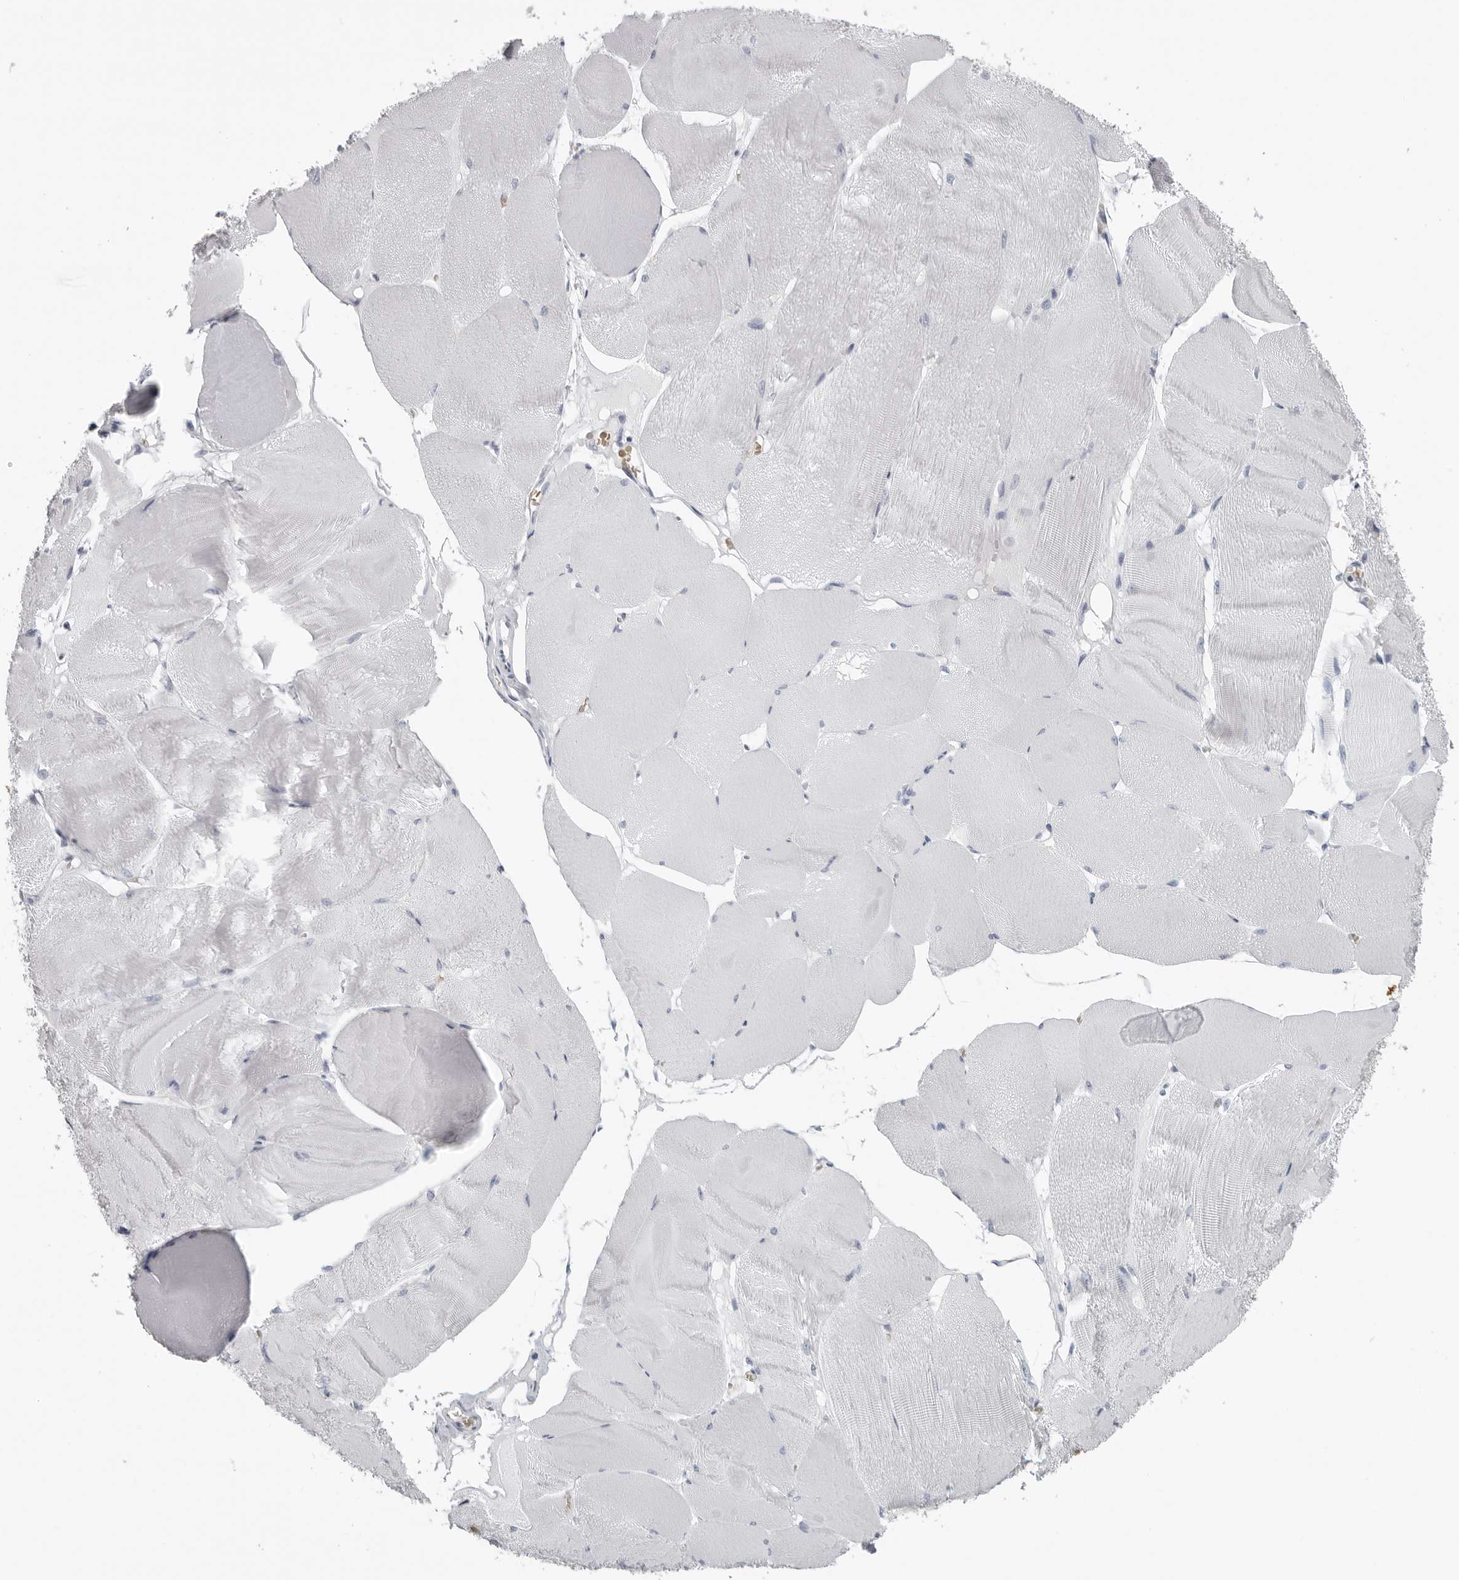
{"staining": {"intensity": "negative", "quantity": "none", "location": "none"}, "tissue": "skeletal muscle", "cell_type": "Myocytes", "image_type": "normal", "snomed": [{"axis": "morphology", "description": "Normal tissue, NOS"}, {"axis": "morphology", "description": "Basal cell carcinoma"}, {"axis": "topography", "description": "Skeletal muscle"}], "caption": "Immunohistochemistry histopathology image of benign skeletal muscle: human skeletal muscle stained with DAB (3,3'-diaminobenzidine) displays no significant protein positivity in myocytes.", "gene": "EPB41", "patient": {"sex": "female", "age": 64}}